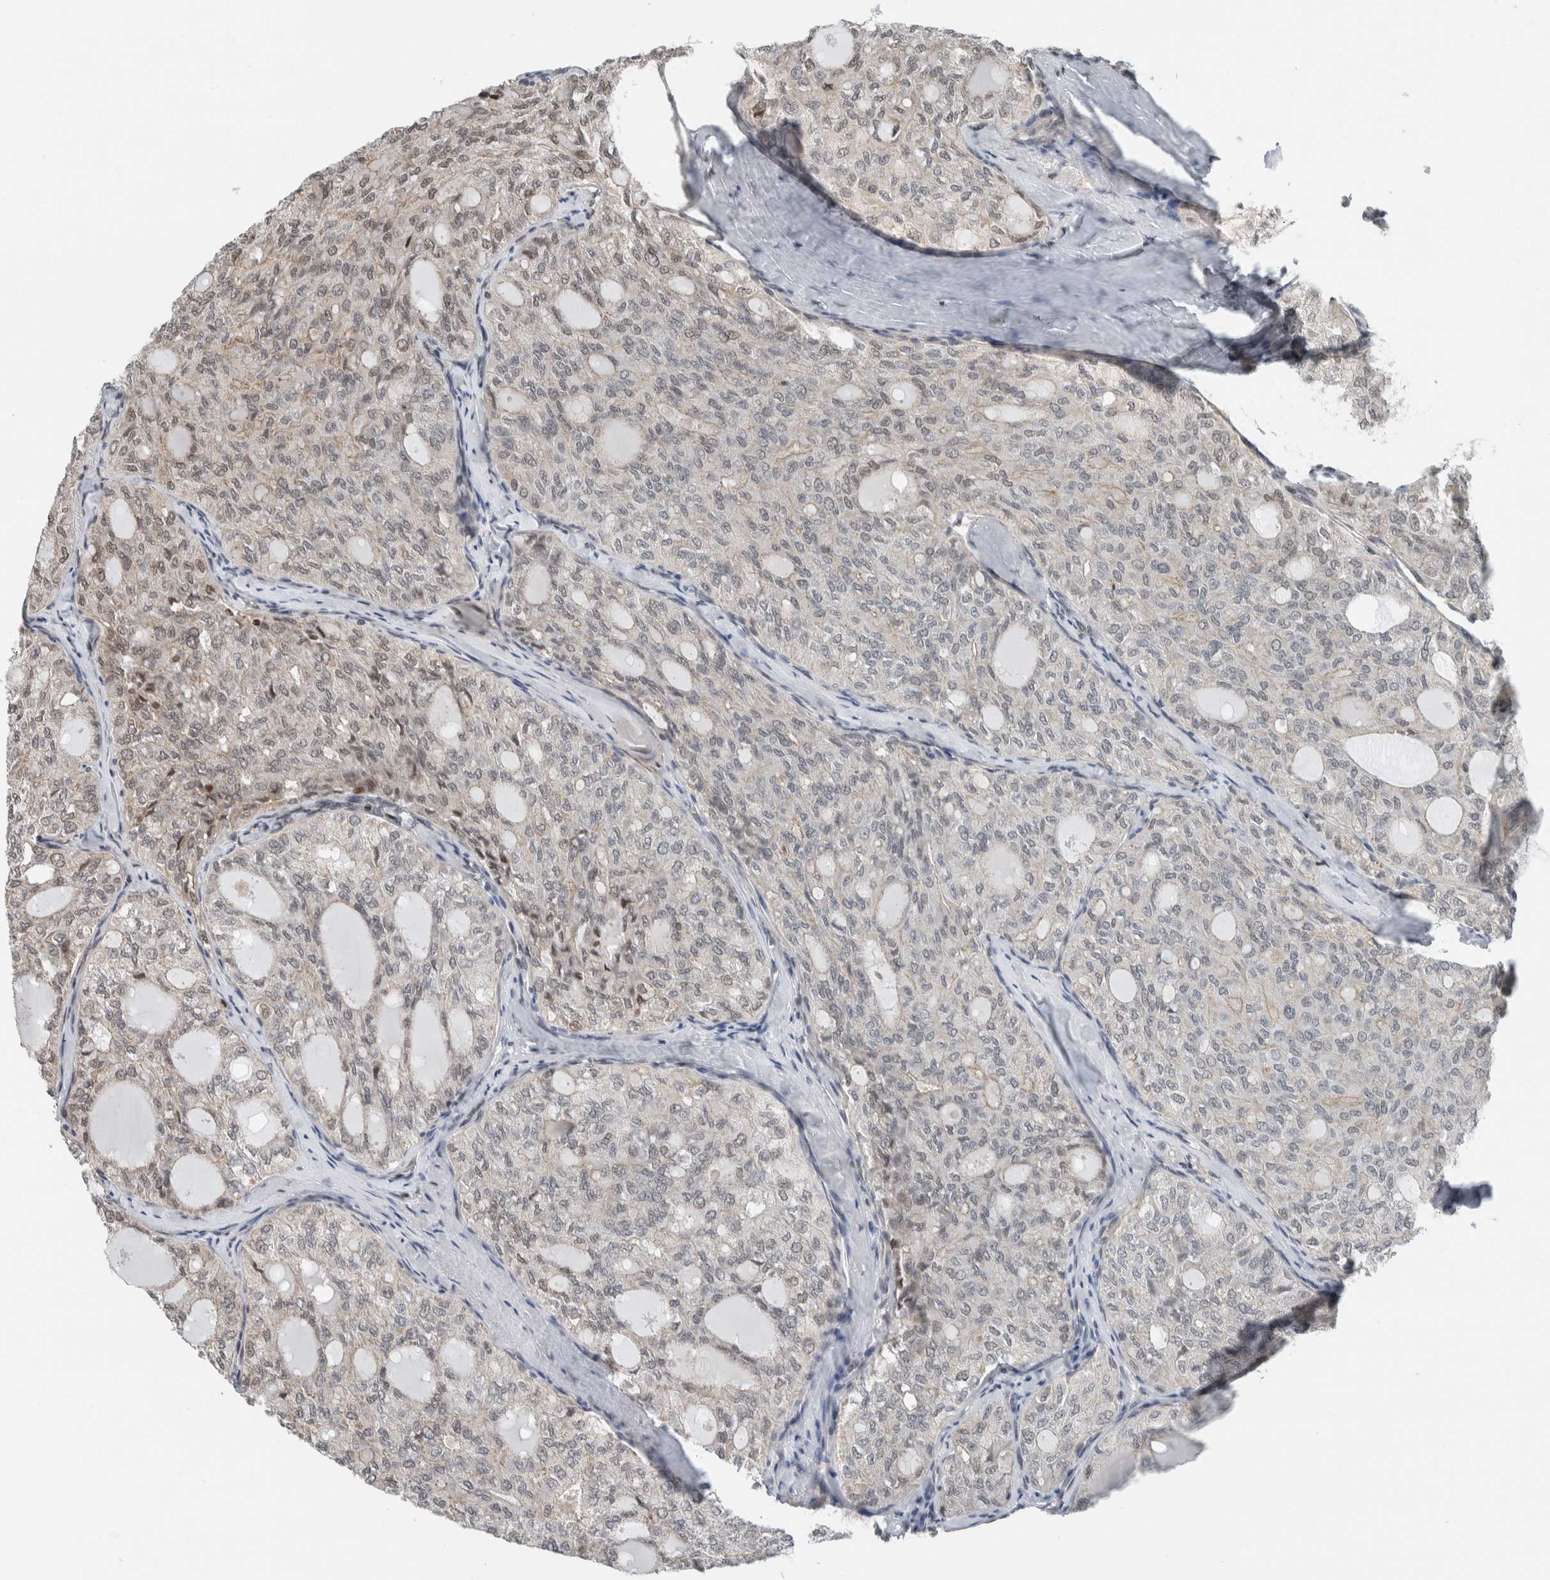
{"staining": {"intensity": "weak", "quantity": "<25%", "location": "cytoplasmic/membranous"}, "tissue": "thyroid cancer", "cell_type": "Tumor cells", "image_type": "cancer", "snomed": [{"axis": "morphology", "description": "Follicular adenoma carcinoma, NOS"}, {"axis": "topography", "description": "Thyroid gland"}], "caption": "There is no significant positivity in tumor cells of thyroid cancer (follicular adenoma carcinoma). (DAB immunohistochemistry visualized using brightfield microscopy, high magnification).", "gene": "NPLOC4", "patient": {"sex": "male", "age": 75}}